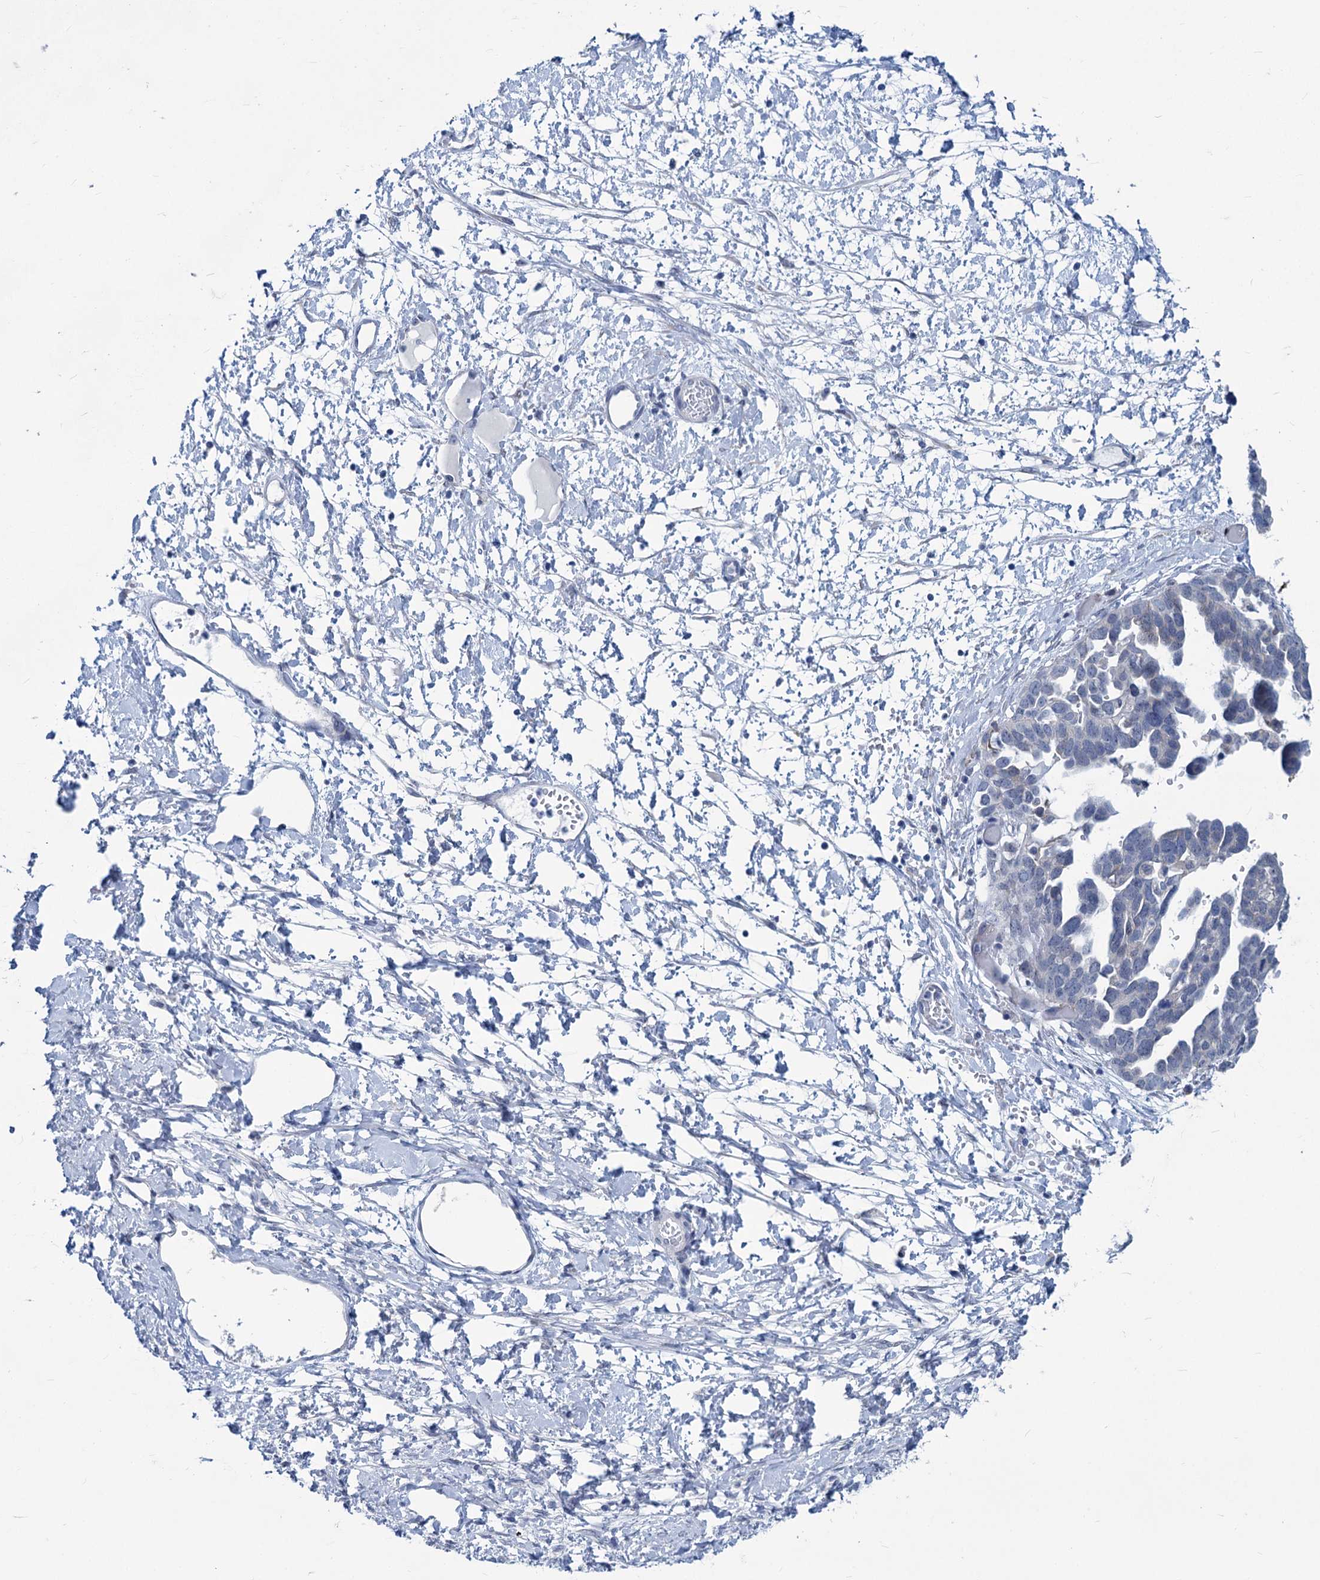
{"staining": {"intensity": "negative", "quantity": "none", "location": "none"}, "tissue": "ovarian cancer", "cell_type": "Tumor cells", "image_type": "cancer", "snomed": [{"axis": "morphology", "description": "Cystadenocarcinoma, serous, NOS"}, {"axis": "topography", "description": "Ovary"}], "caption": "Human ovarian cancer stained for a protein using immunohistochemistry (IHC) exhibits no staining in tumor cells.", "gene": "NEU3", "patient": {"sex": "female", "age": 54}}